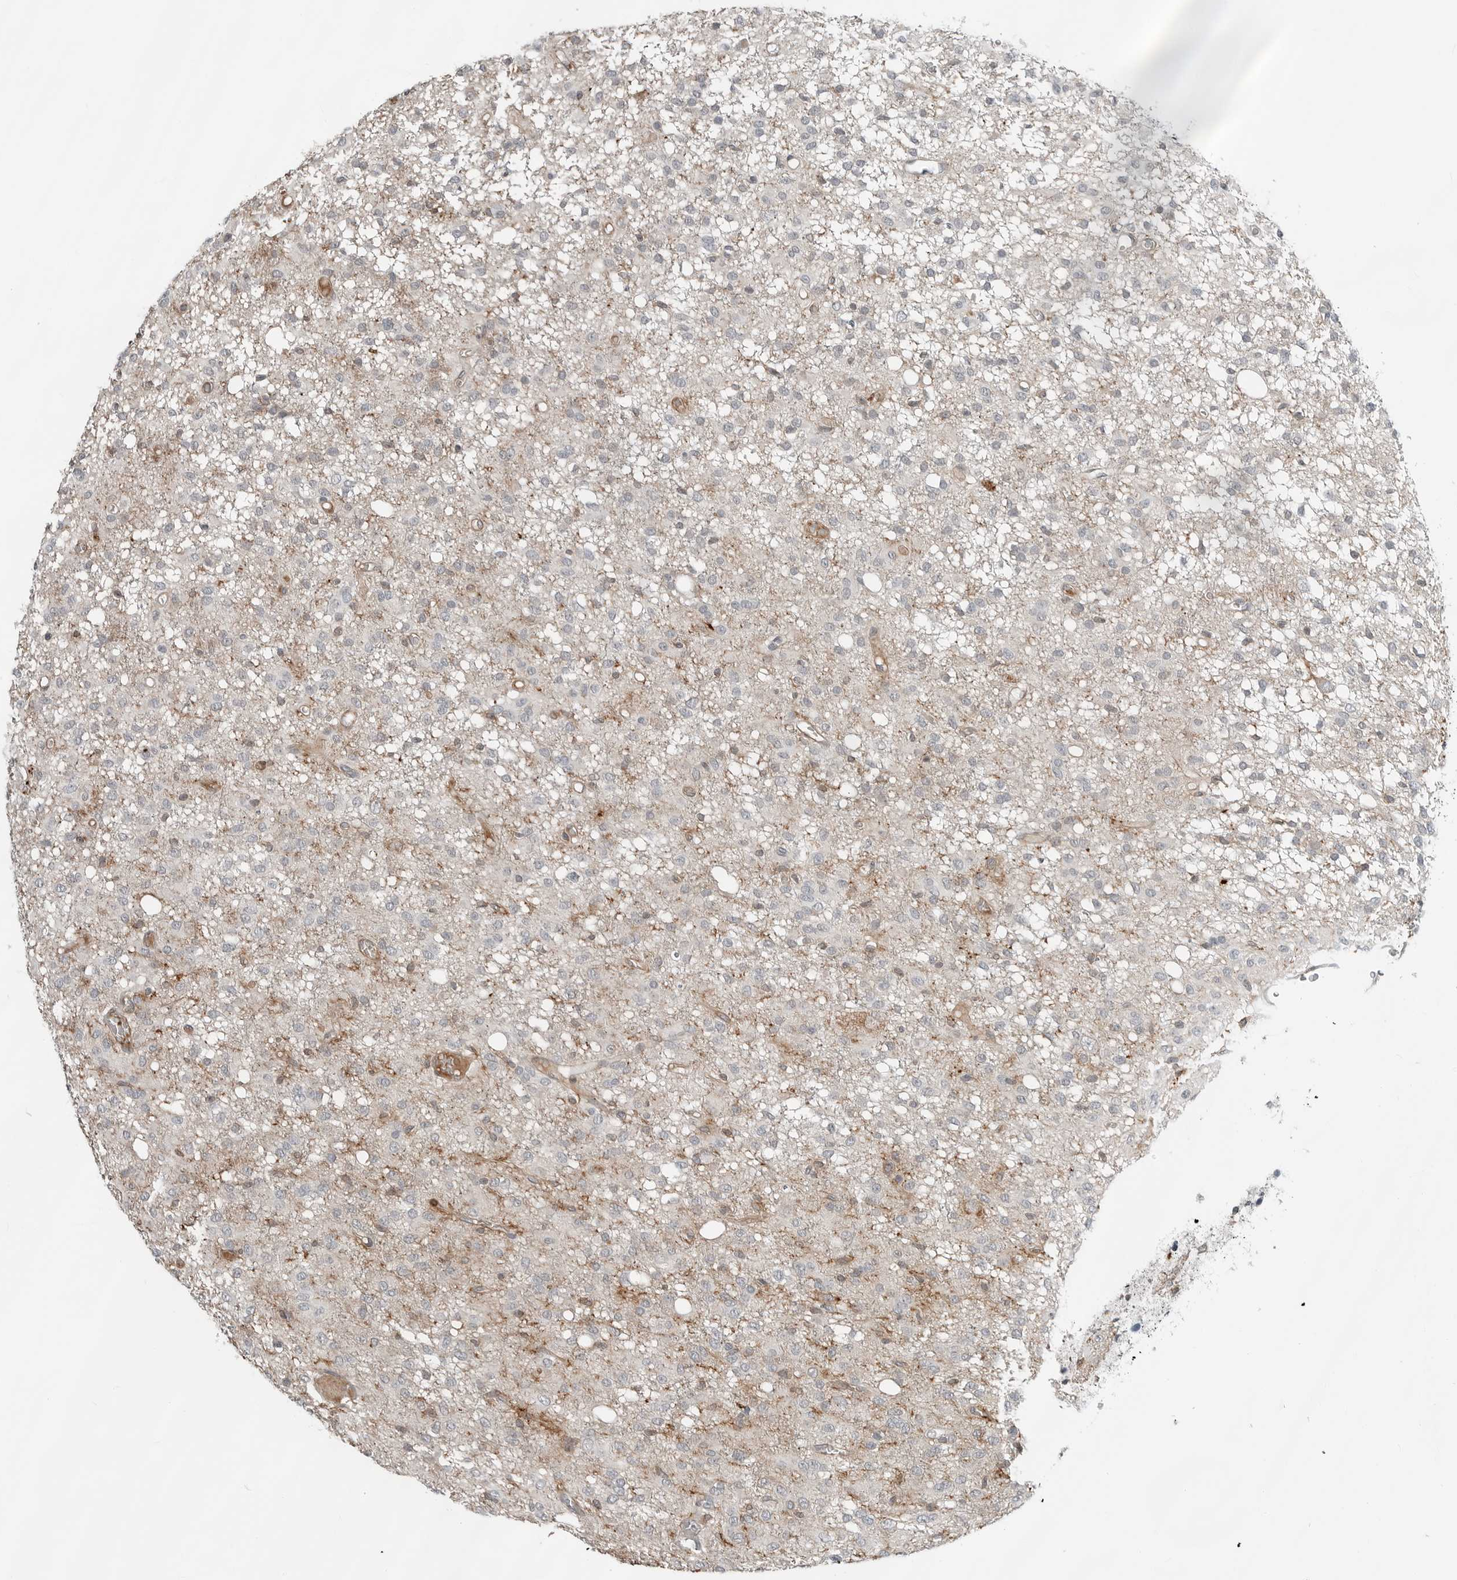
{"staining": {"intensity": "negative", "quantity": "none", "location": "none"}, "tissue": "glioma", "cell_type": "Tumor cells", "image_type": "cancer", "snomed": [{"axis": "morphology", "description": "Glioma, malignant, High grade"}, {"axis": "topography", "description": "Brain"}], "caption": "An immunohistochemistry micrograph of glioma is shown. There is no staining in tumor cells of glioma.", "gene": "LEFTY2", "patient": {"sex": "female", "age": 59}}